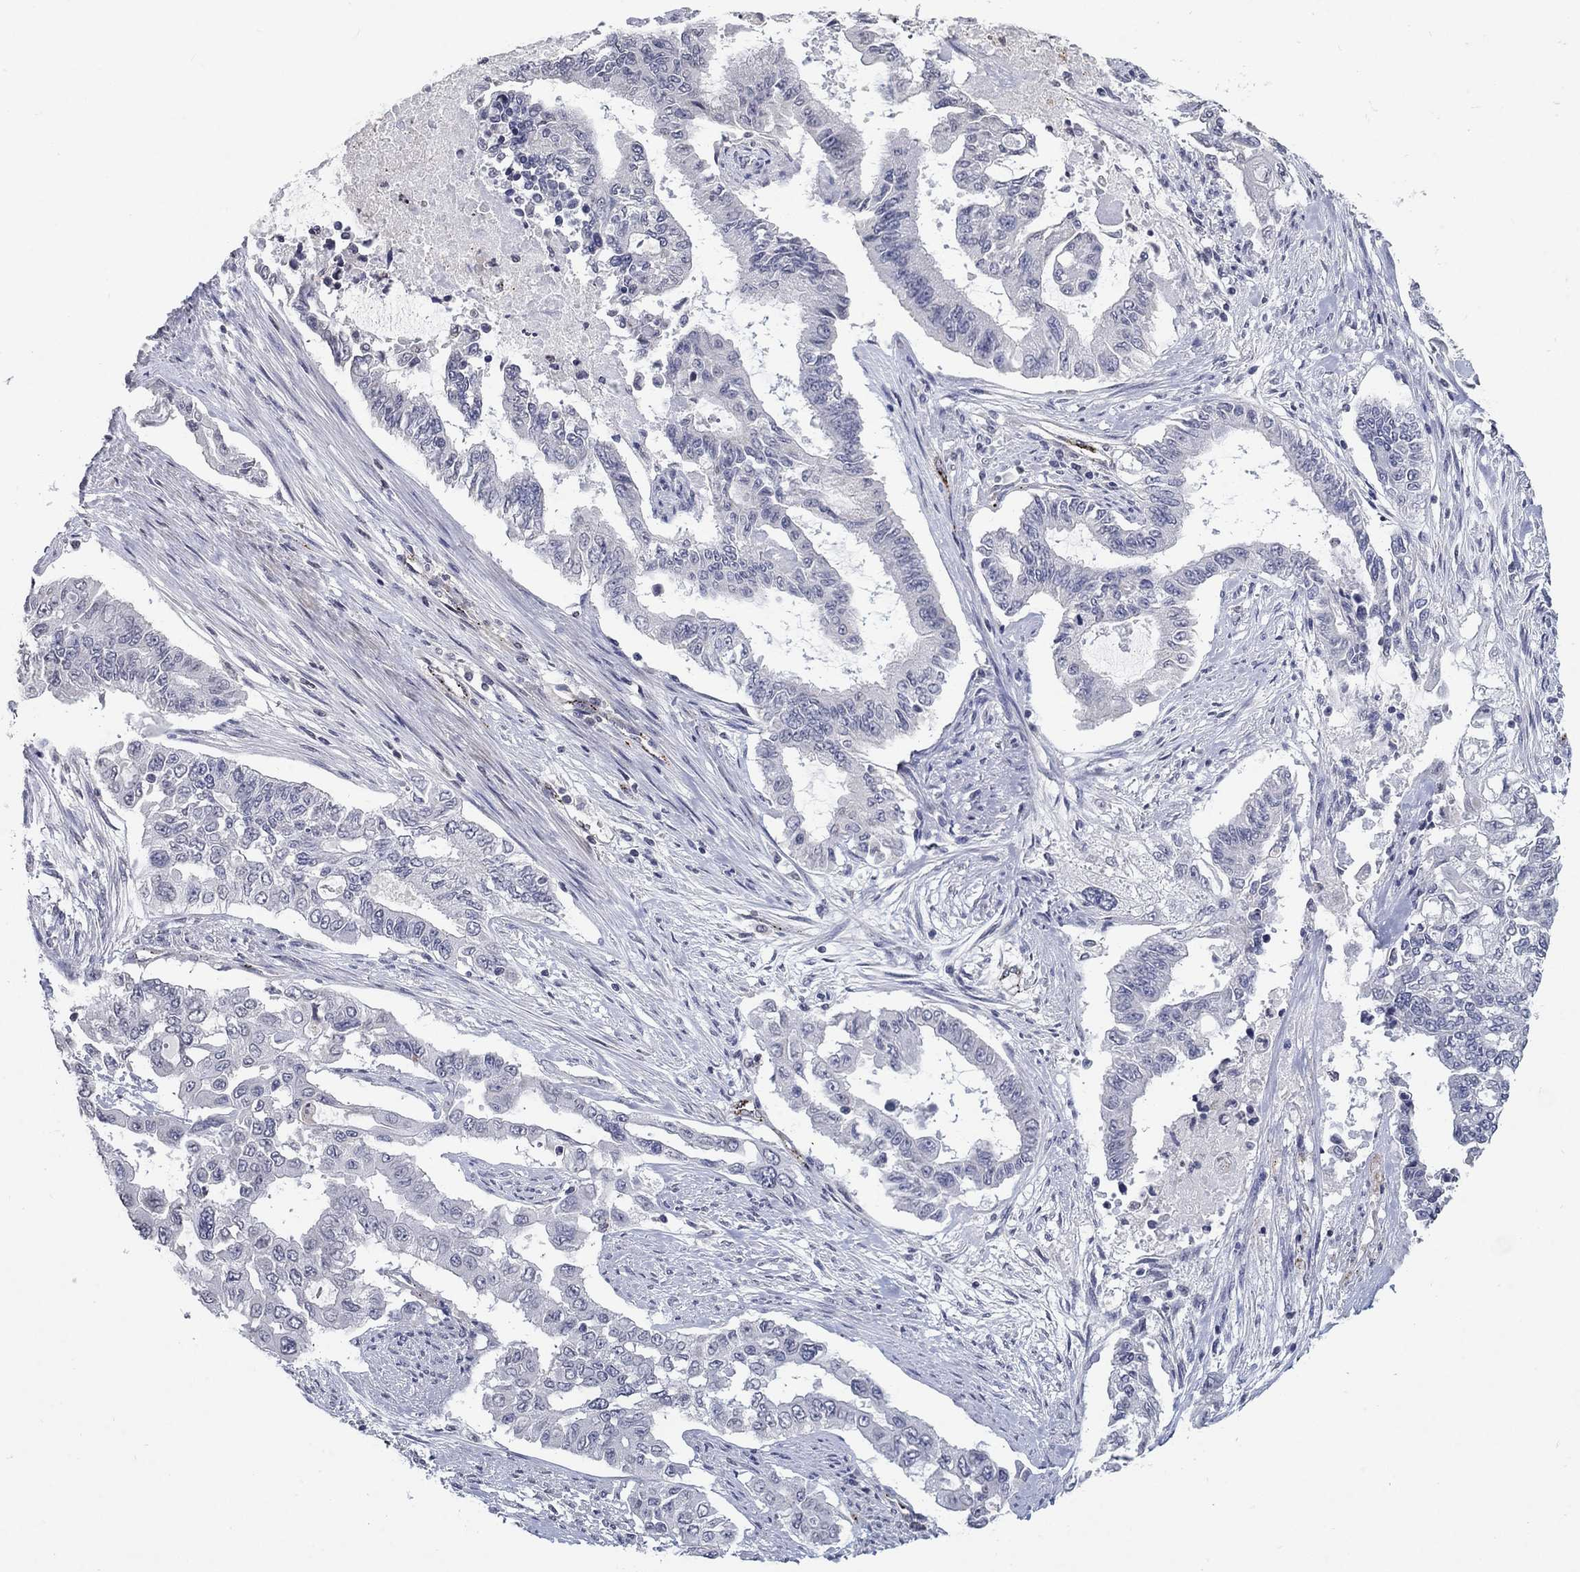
{"staining": {"intensity": "negative", "quantity": "none", "location": "none"}, "tissue": "endometrial cancer", "cell_type": "Tumor cells", "image_type": "cancer", "snomed": [{"axis": "morphology", "description": "Adenocarcinoma, NOS"}, {"axis": "topography", "description": "Uterus"}], "caption": "This is an IHC image of adenocarcinoma (endometrial). There is no positivity in tumor cells.", "gene": "TINAG", "patient": {"sex": "female", "age": 59}}